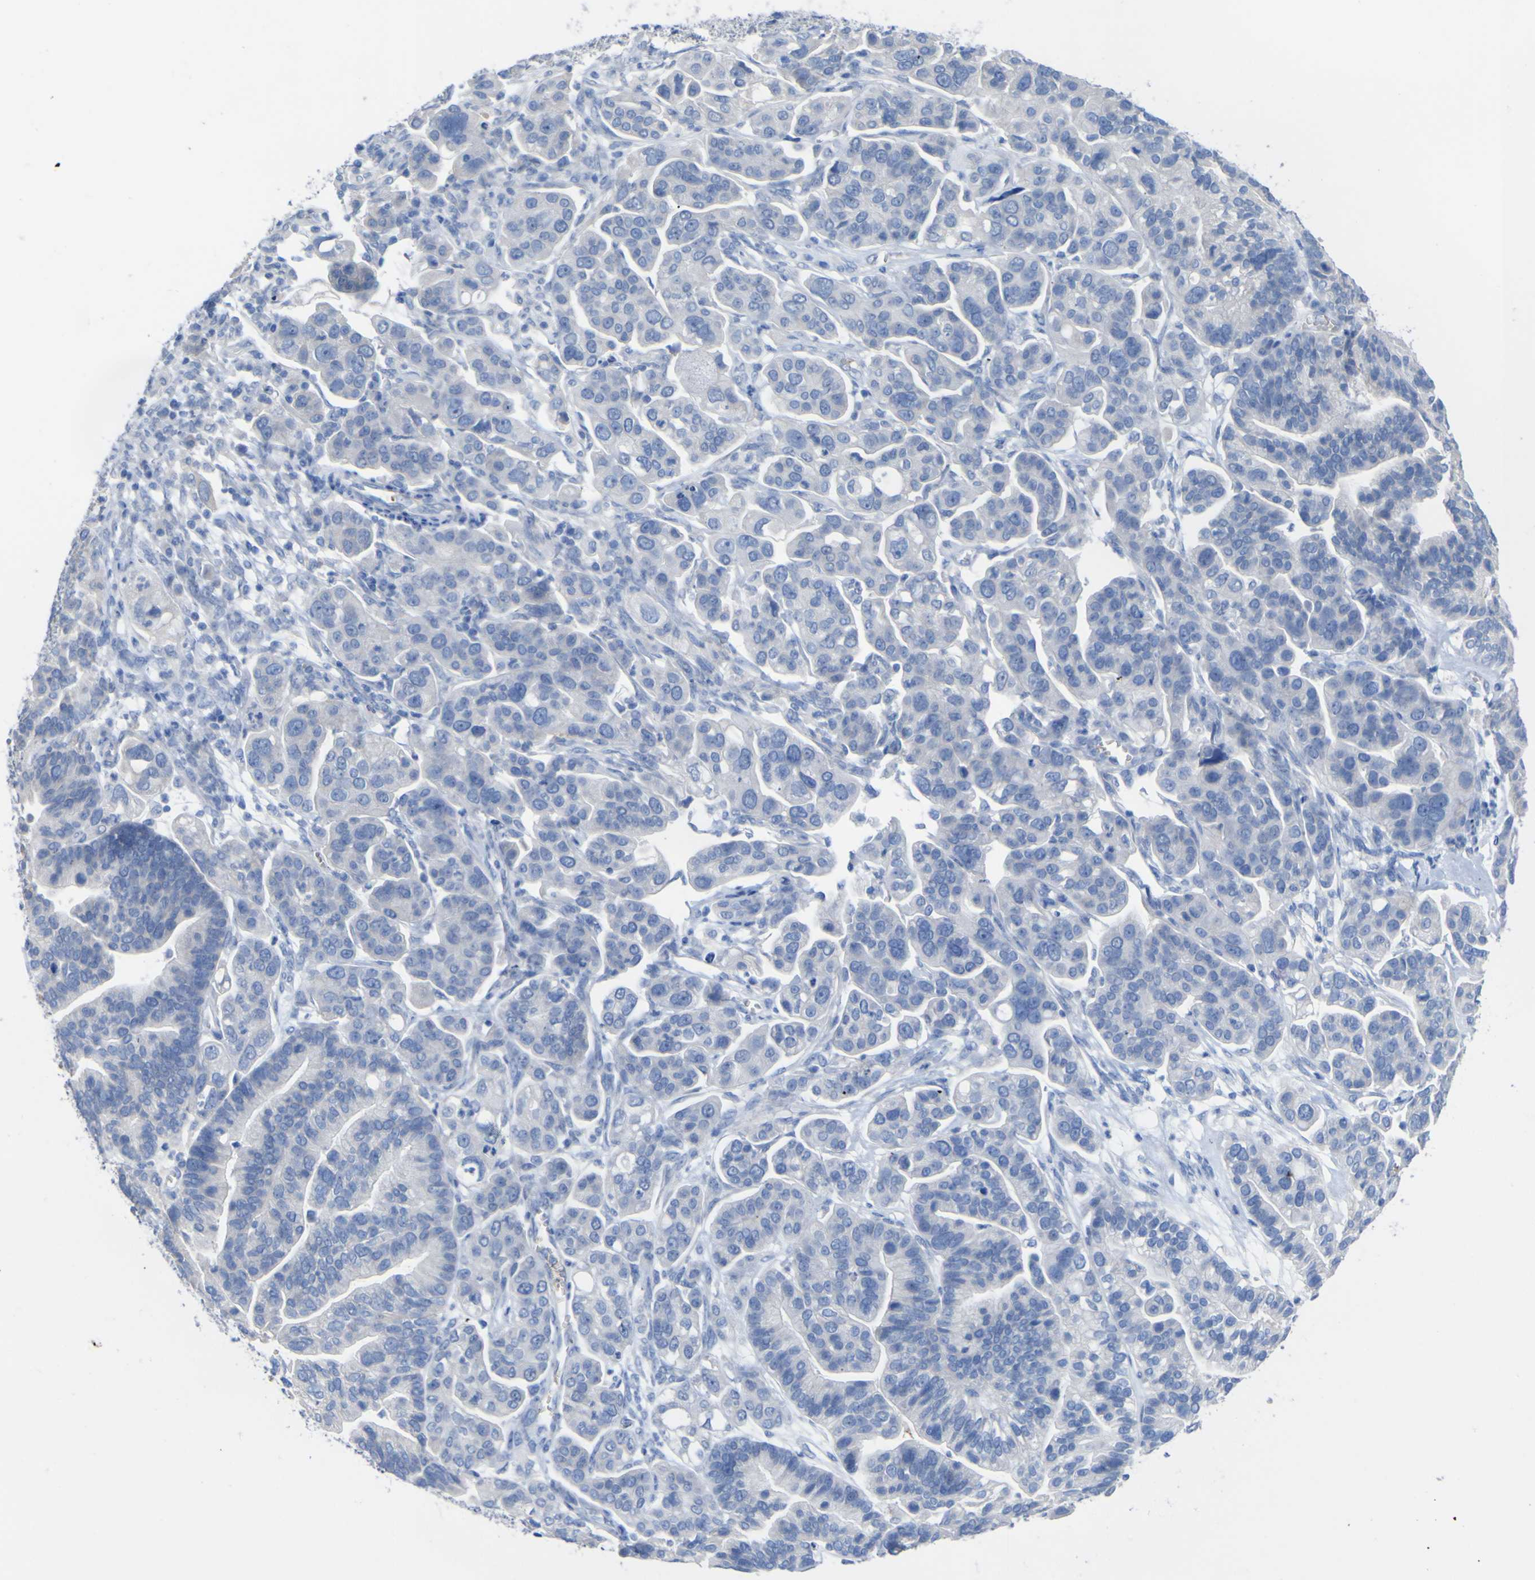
{"staining": {"intensity": "negative", "quantity": "none", "location": "none"}, "tissue": "ovarian cancer", "cell_type": "Tumor cells", "image_type": "cancer", "snomed": [{"axis": "morphology", "description": "Cystadenocarcinoma, serous, NOS"}, {"axis": "topography", "description": "Ovary"}], "caption": "Serous cystadenocarcinoma (ovarian) was stained to show a protein in brown. There is no significant positivity in tumor cells. (Stains: DAB (3,3'-diaminobenzidine) immunohistochemistry with hematoxylin counter stain, Microscopy: brightfield microscopy at high magnification).", "gene": "GCM1", "patient": {"sex": "female", "age": 56}}